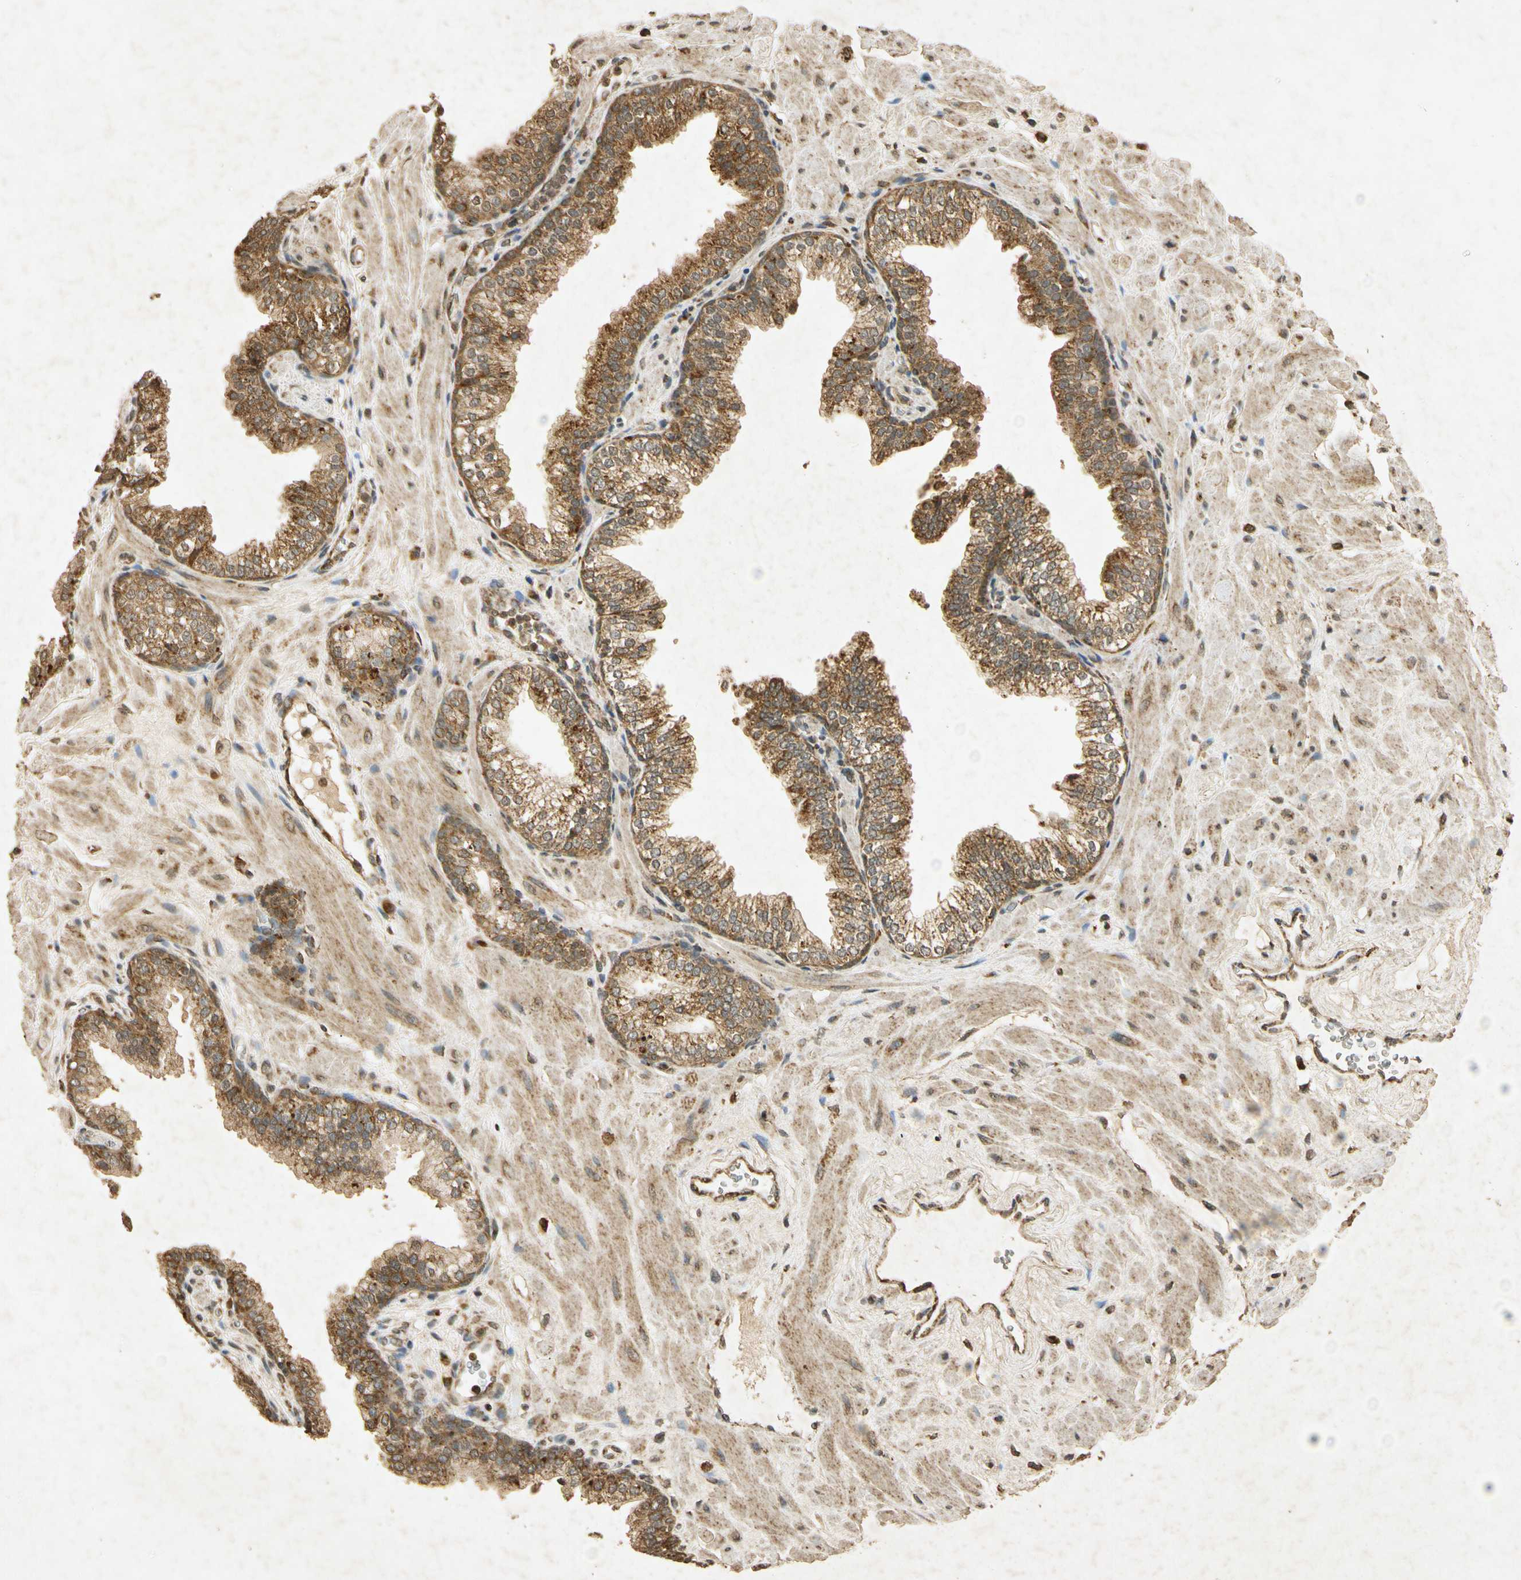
{"staining": {"intensity": "moderate", "quantity": ">75%", "location": "cytoplasmic/membranous"}, "tissue": "prostate", "cell_type": "Glandular cells", "image_type": "normal", "snomed": [{"axis": "morphology", "description": "Normal tissue, NOS"}, {"axis": "topography", "description": "Prostate"}], "caption": "Protein analysis of benign prostate exhibits moderate cytoplasmic/membranous positivity in approximately >75% of glandular cells. (DAB IHC with brightfield microscopy, high magnification).", "gene": "PRDX3", "patient": {"sex": "male", "age": 60}}